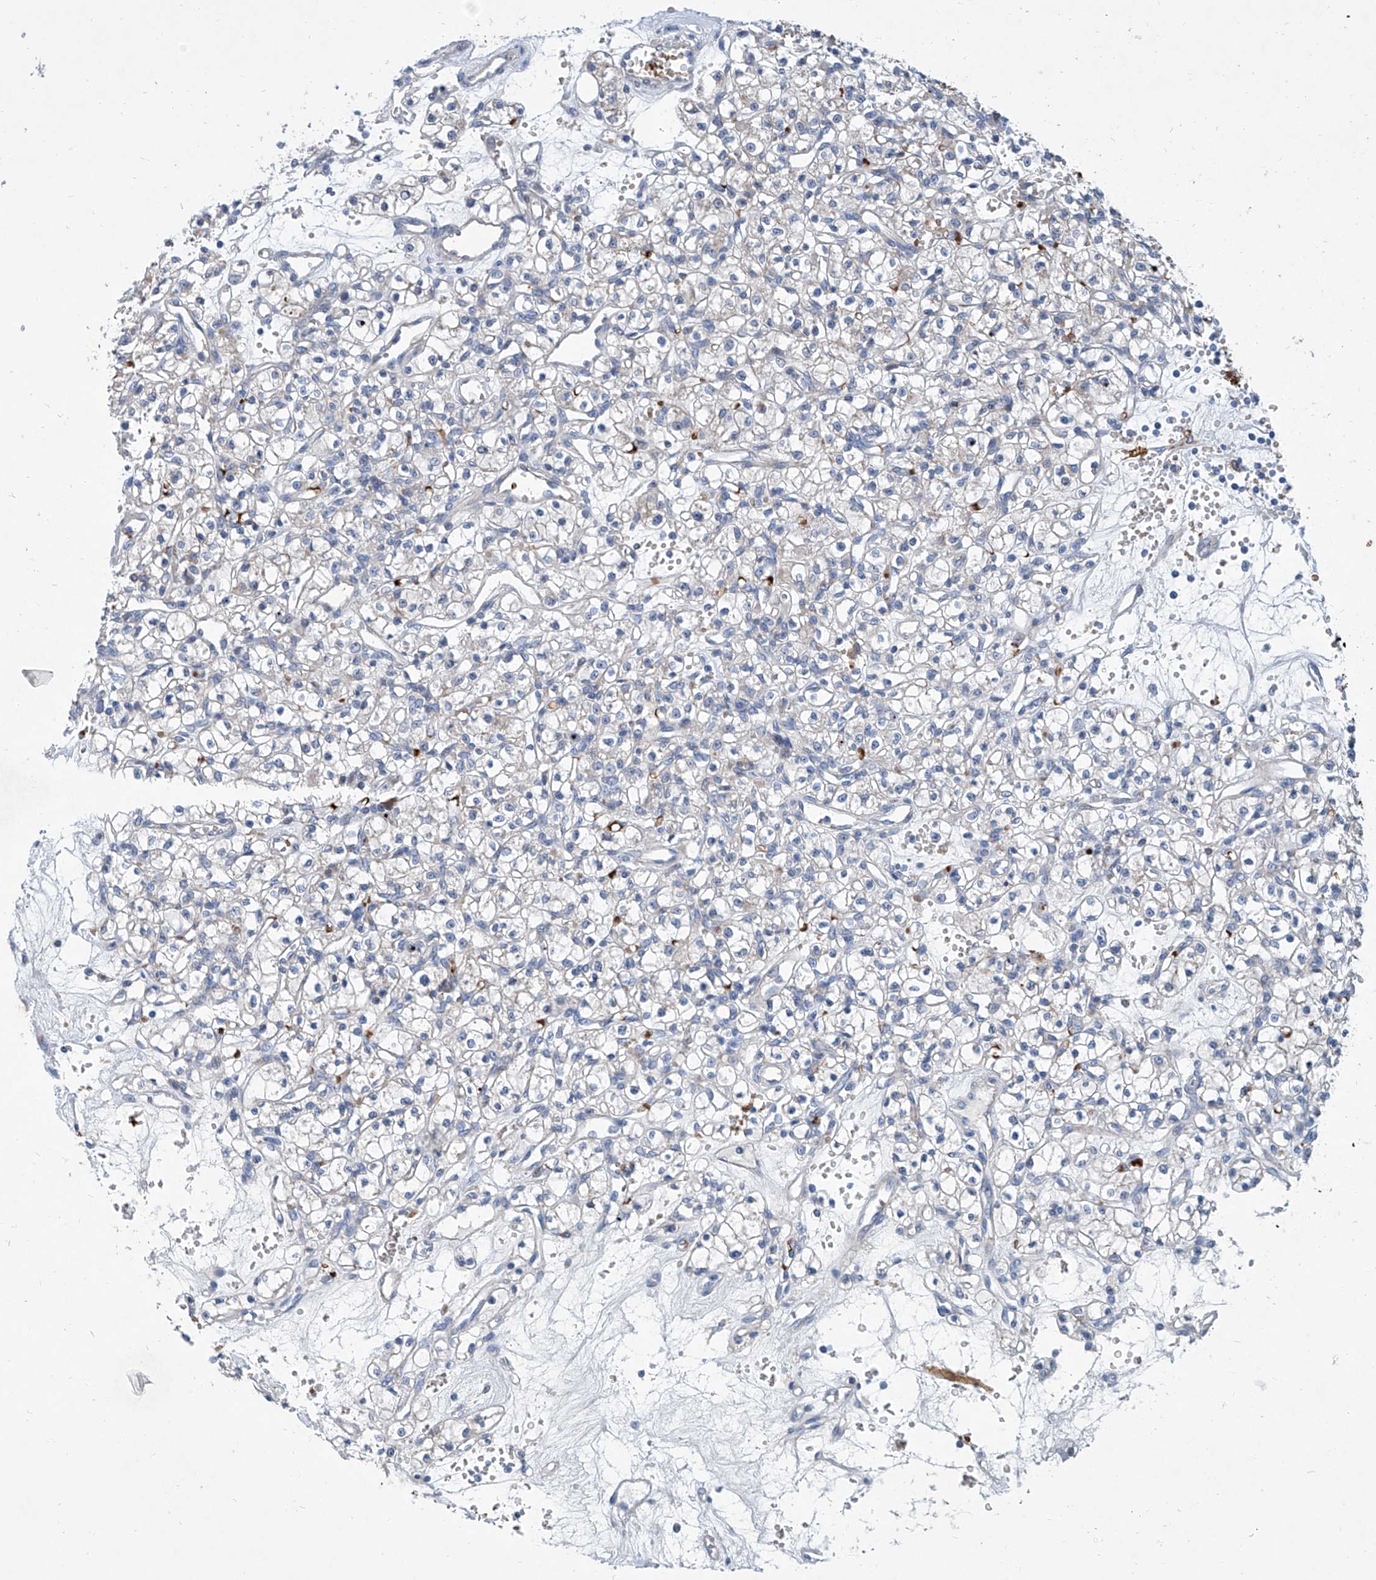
{"staining": {"intensity": "negative", "quantity": "none", "location": "none"}, "tissue": "renal cancer", "cell_type": "Tumor cells", "image_type": "cancer", "snomed": [{"axis": "morphology", "description": "Adenocarcinoma, NOS"}, {"axis": "topography", "description": "Kidney"}], "caption": "DAB immunohistochemical staining of adenocarcinoma (renal) demonstrates no significant expression in tumor cells.", "gene": "FPR2", "patient": {"sex": "female", "age": 59}}